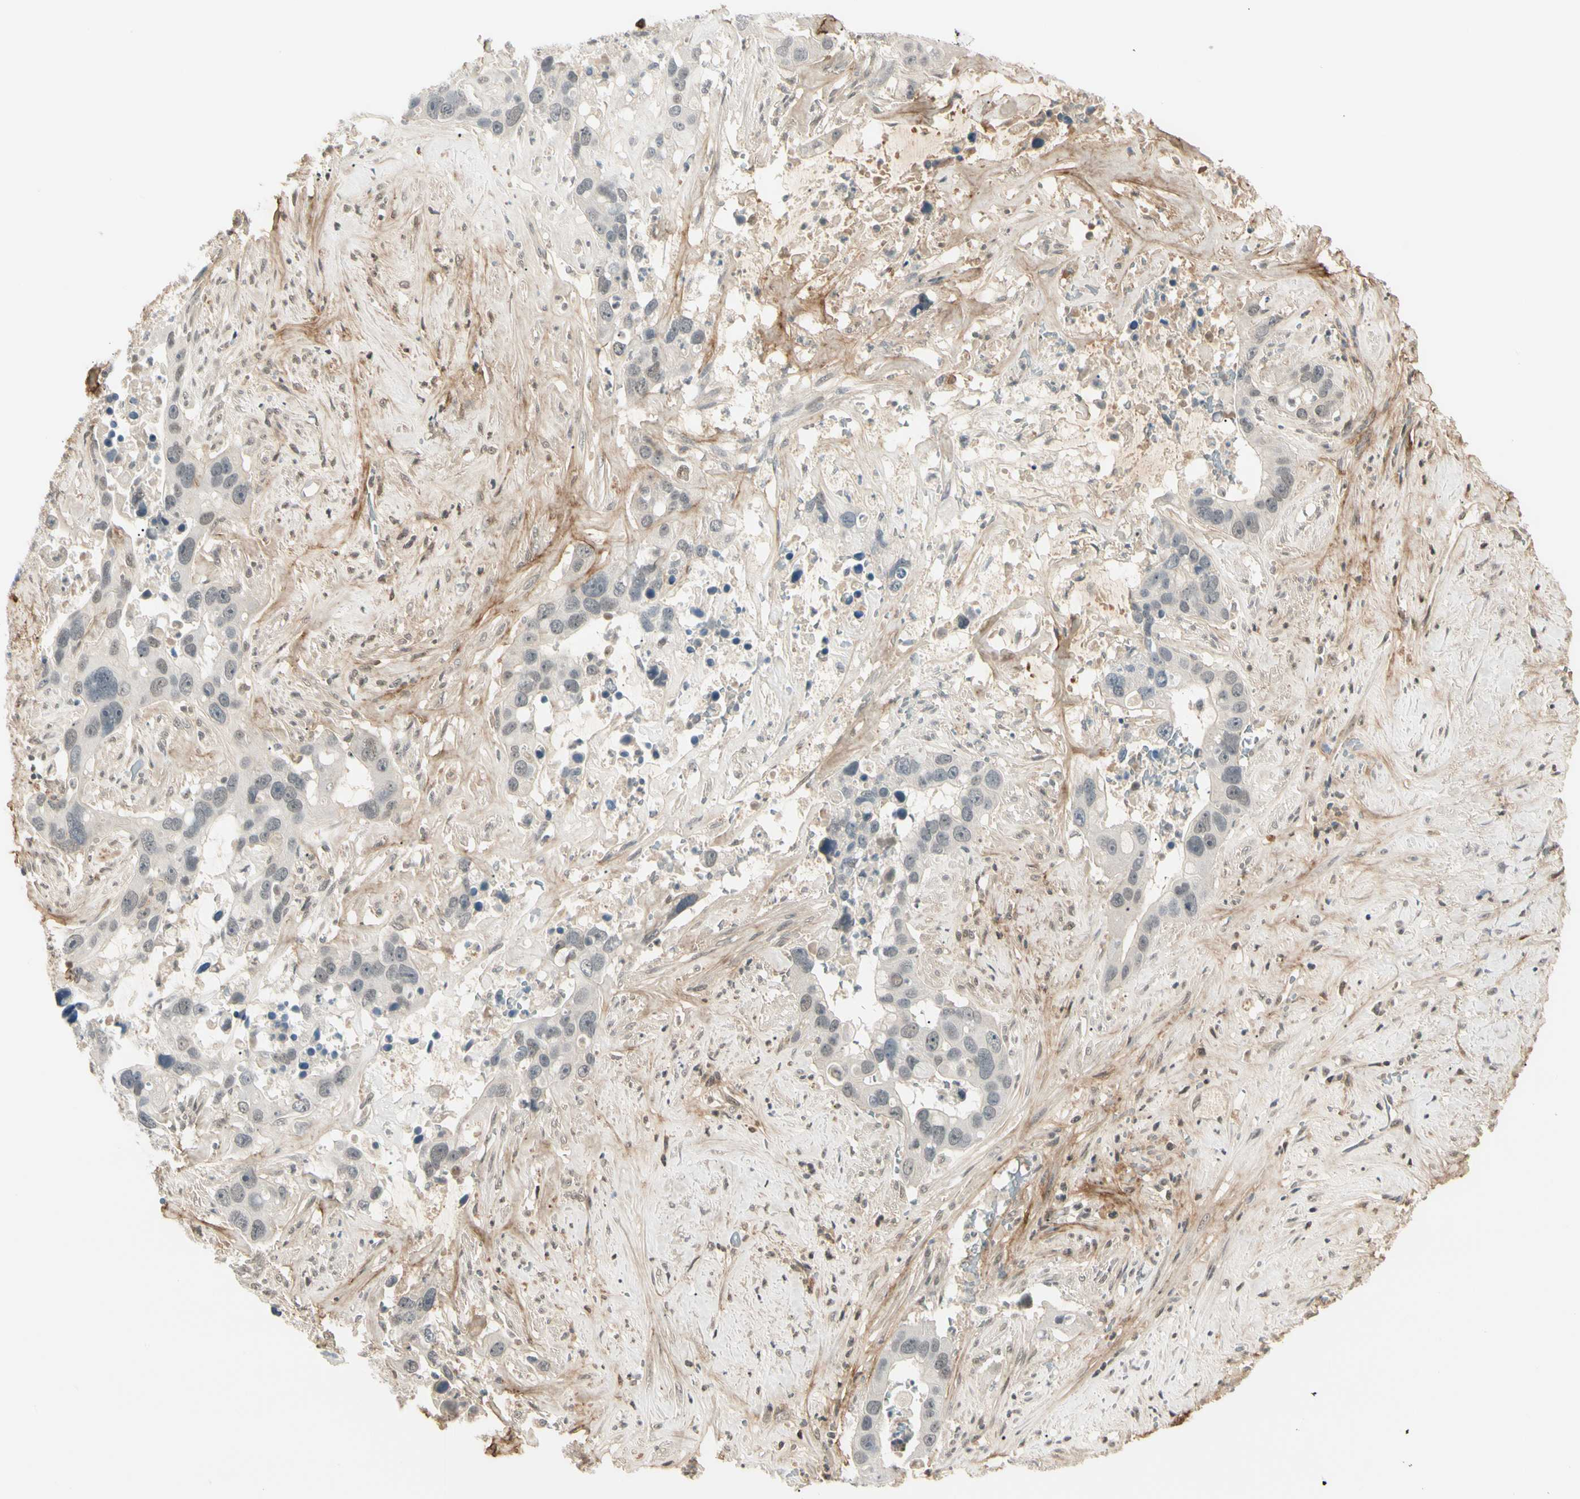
{"staining": {"intensity": "negative", "quantity": "none", "location": "none"}, "tissue": "liver cancer", "cell_type": "Tumor cells", "image_type": "cancer", "snomed": [{"axis": "morphology", "description": "Cholangiocarcinoma"}, {"axis": "topography", "description": "Liver"}], "caption": "DAB immunohistochemical staining of liver cholangiocarcinoma shows no significant staining in tumor cells.", "gene": "ASPN", "patient": {"sex": "female", "age": 65}}